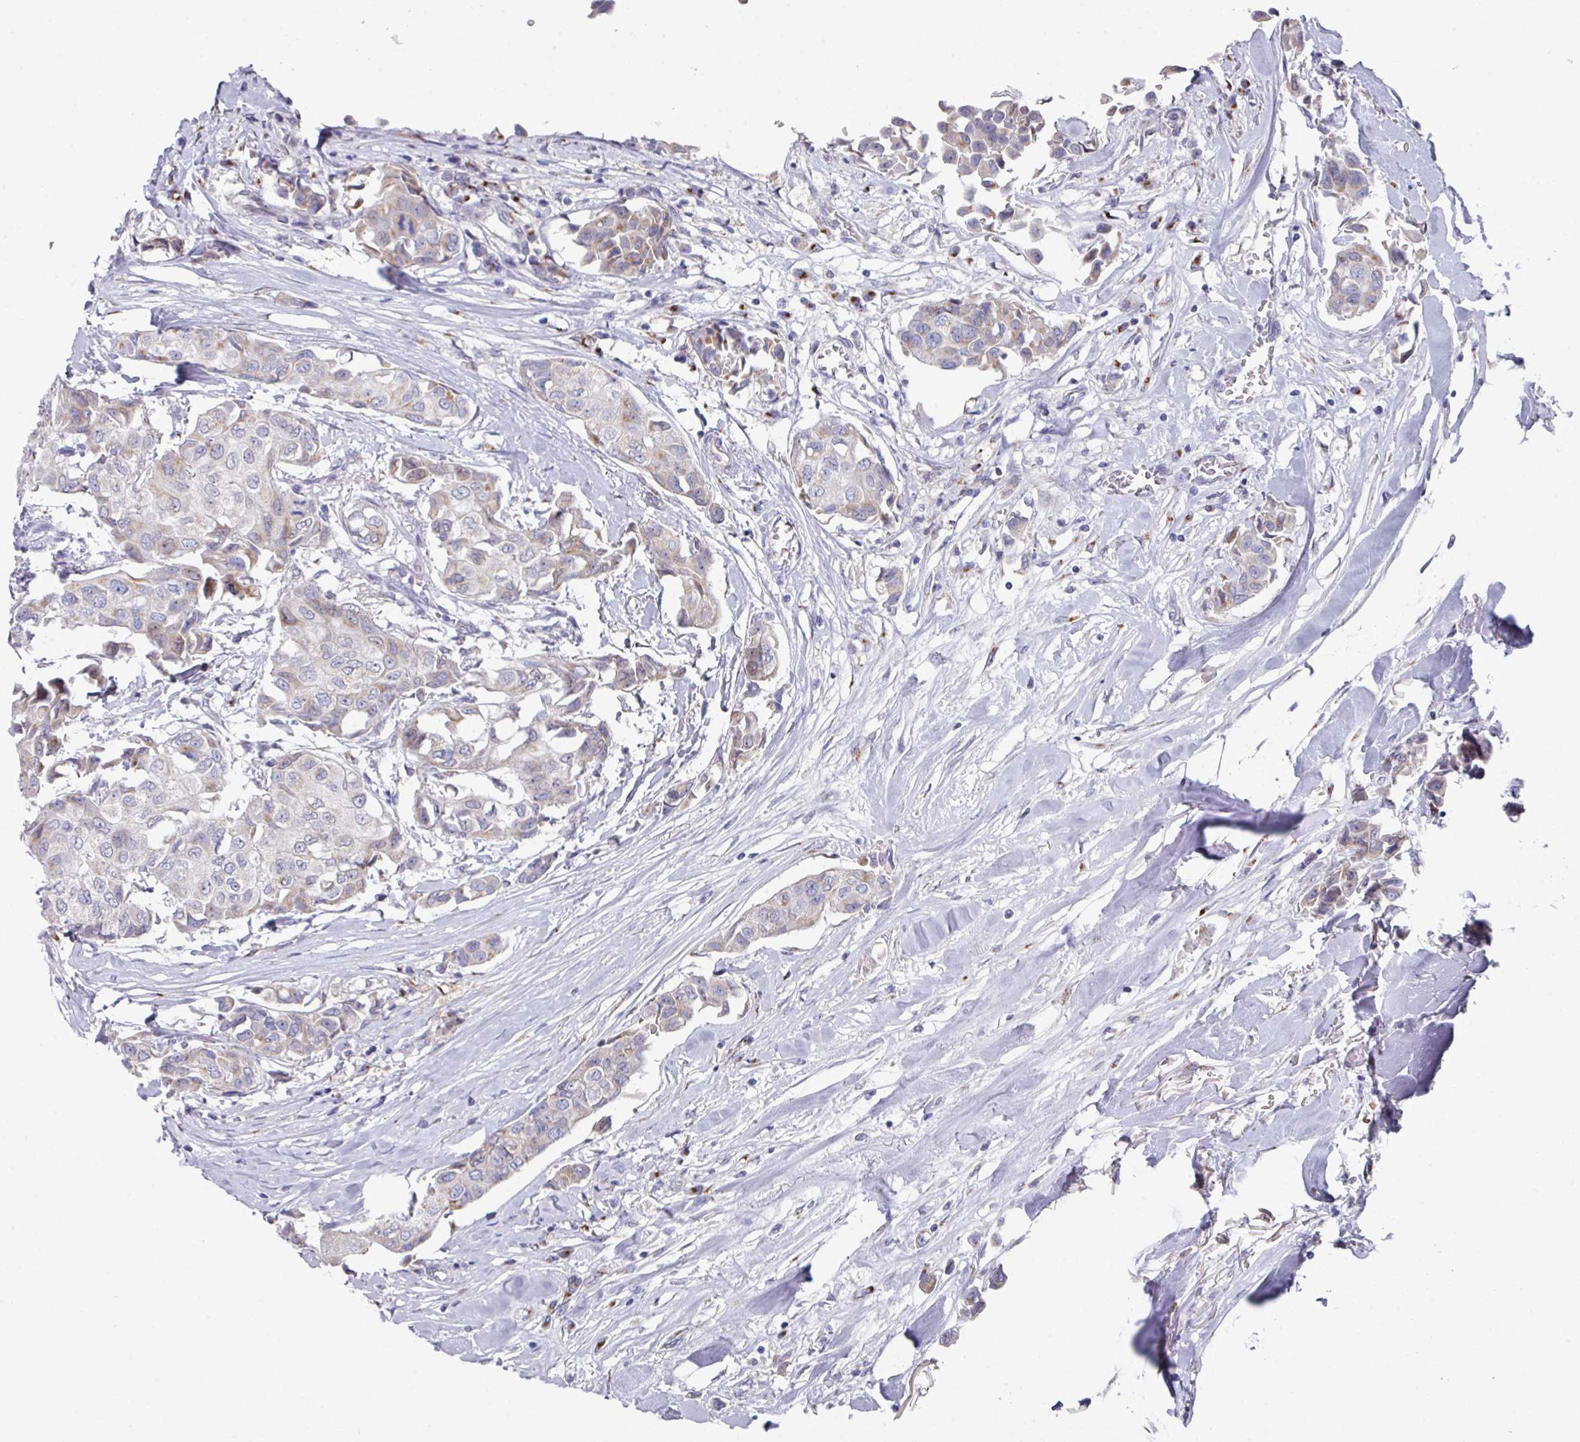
{"staining": {"intensity": "negative", "quantity": "none", "location": "none"}, "tissue": "breast cancer", "cell_type": "Tumor cells", "image_type": "cancer", "snomed": [{"axis": "morphology", "description": "Duct carcinoma"}, {"axis": "topography", "description": "Breast"}], "caption": "IHC micrograph of neoplastic tissue: human intraductal carcinoma (breast) stained with DAB (3,3'-diaminobenzidine) displays no significant protein positivity in tumor cells.", "gene": "VKORC1L1", "patient": {"sex": "female", "age": 80}}